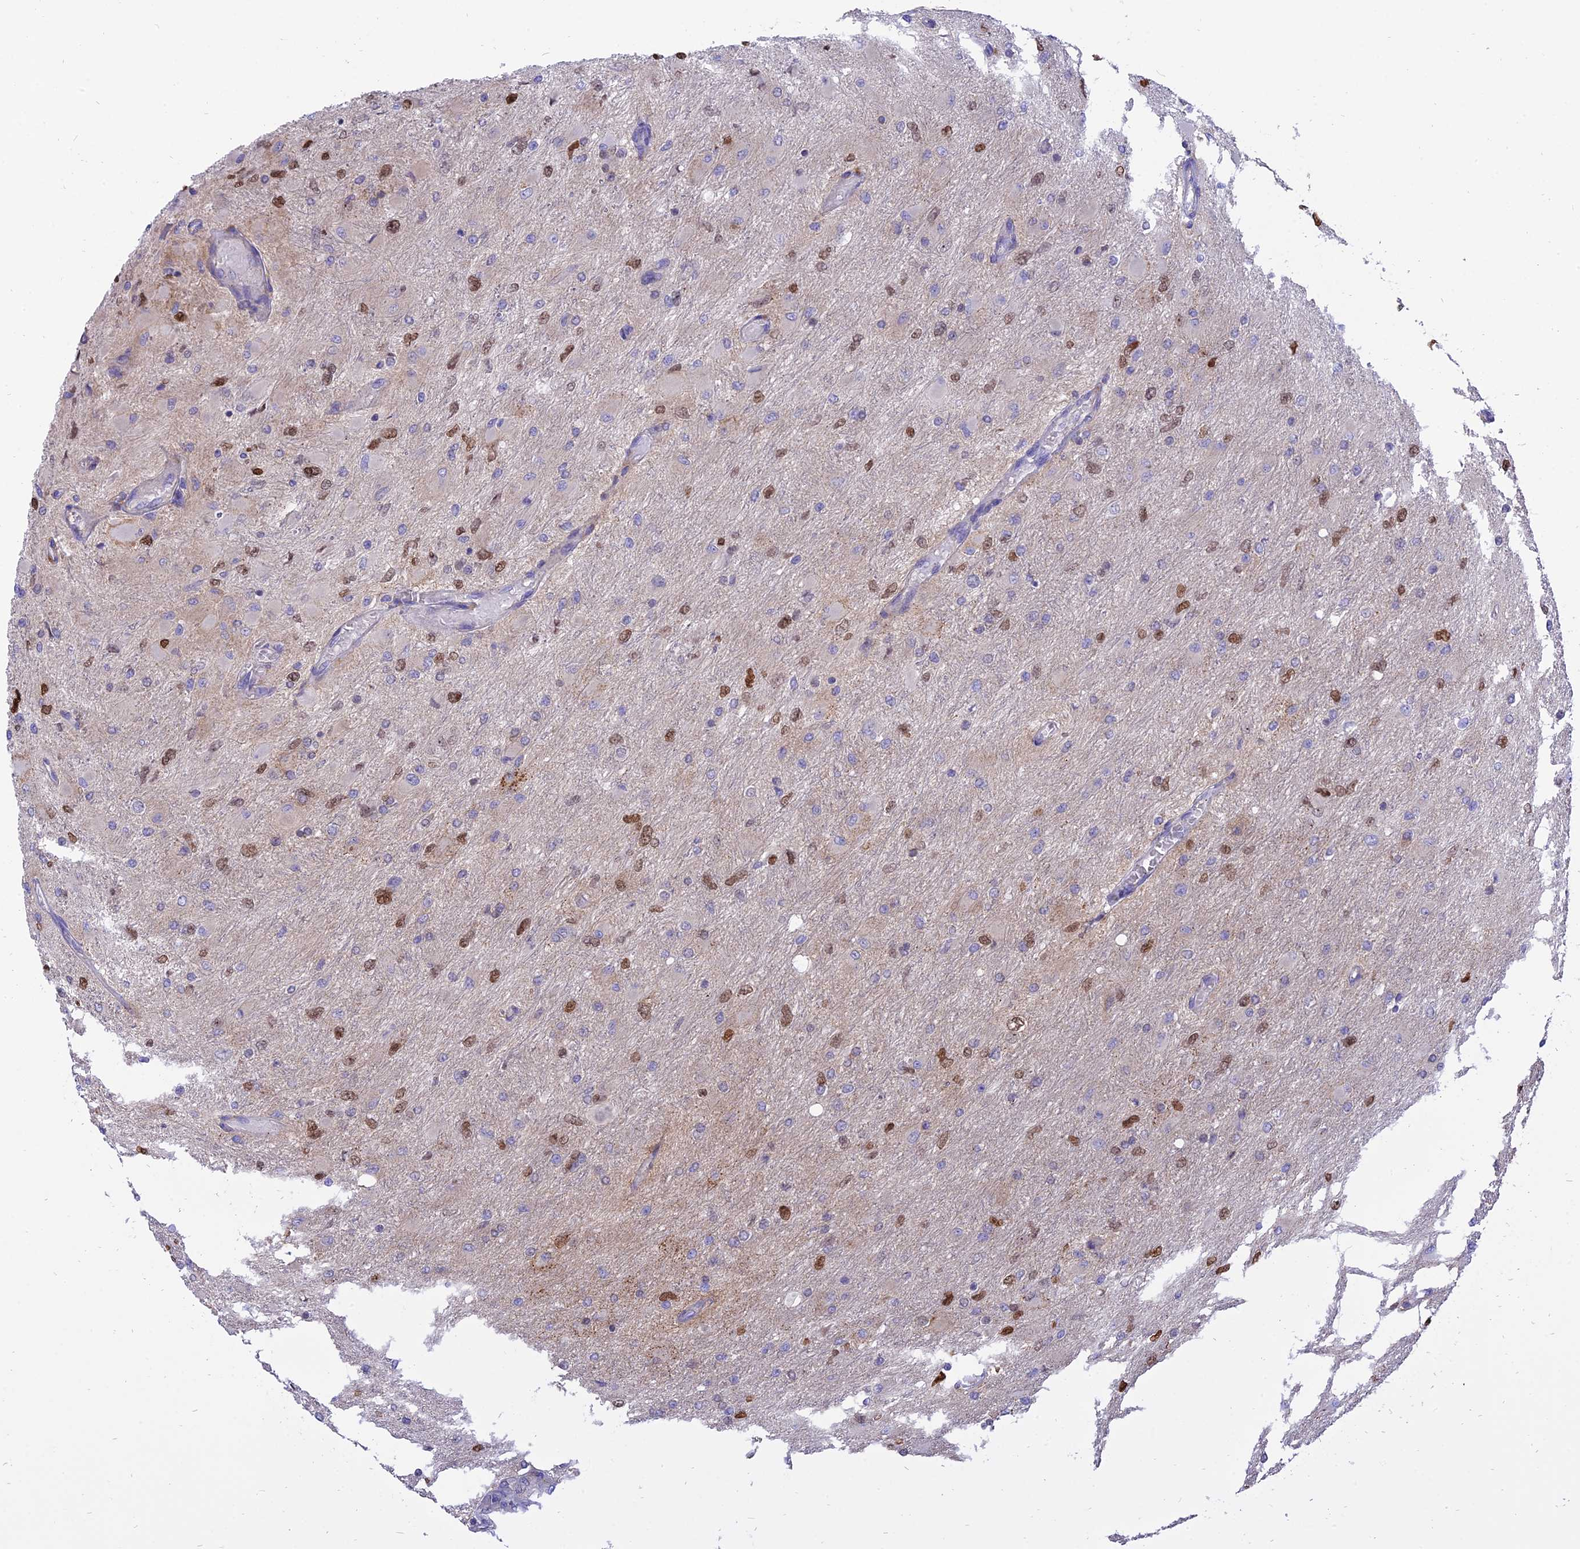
{"staining": {"intensity": "moderate", "quantity": "<25%", "location": "nuclear"}, "tissue": "glioma", "cell_type": "Tumor cells", "image_type": "cancer", "snomed": [{"axis": "morphology", "description": "Glioma, malignant, High grade"}, {"axis": "topography", "description": "Cerebral cortex"}], "caption": "High-magnification brightfield microscopy of malignant glioma (high-grade) stained with DAB (brown) and counterstained with hematoxylin (blue). tumor cells exhibit moderate nuclear positivity is identified in about<25% of cells. (IHC, brightfield microscopy, high magnification).", "gene": "CENPV", "patient": {"sex": "female", "age": 36}}